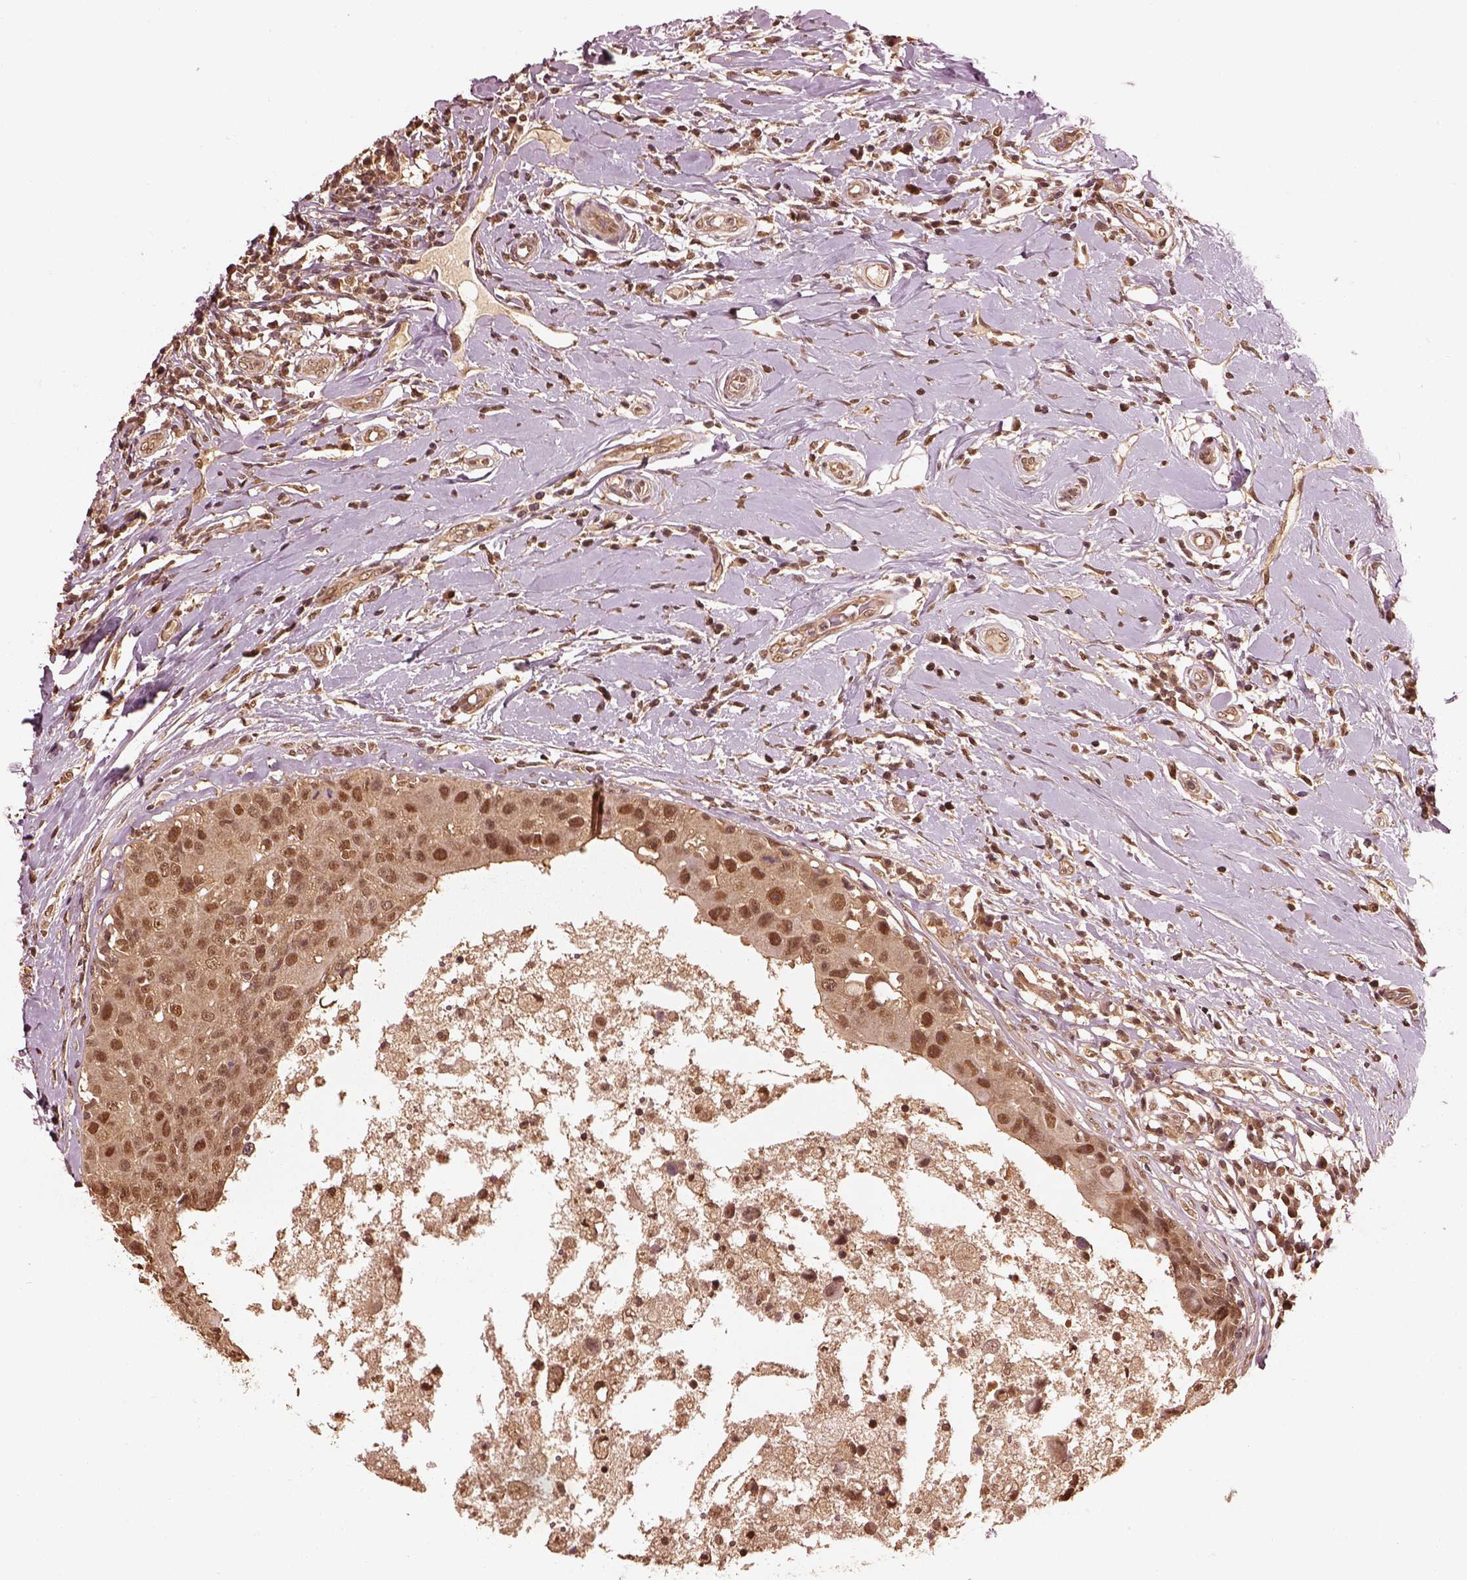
{"staining": {"intensity": "moderate", "quantity": "25%-75%", "location": "cytoplasmic/membranous,nuclear"}, "tissue": "breast cancer", "cell_type": "Tumor cells", "image_type": "cancer", "snomed": [{"axis": "morphology", "description": "Duct carcinoma"}, {"axis": "topography", "description": "Breast"}], "caption": "The immunohistochemical stain labels moderate cytoplasmic/membranous and nuclear expression in tumor cells of invasive ductal carcinoma (breast) tissue. The staining was performed using DAB, with brown indicating positive protein expression. Nuclei are stained blue with hematoxylin.", "gene": "PSMC5", "patient": {"sex": "female", "age": 27}}